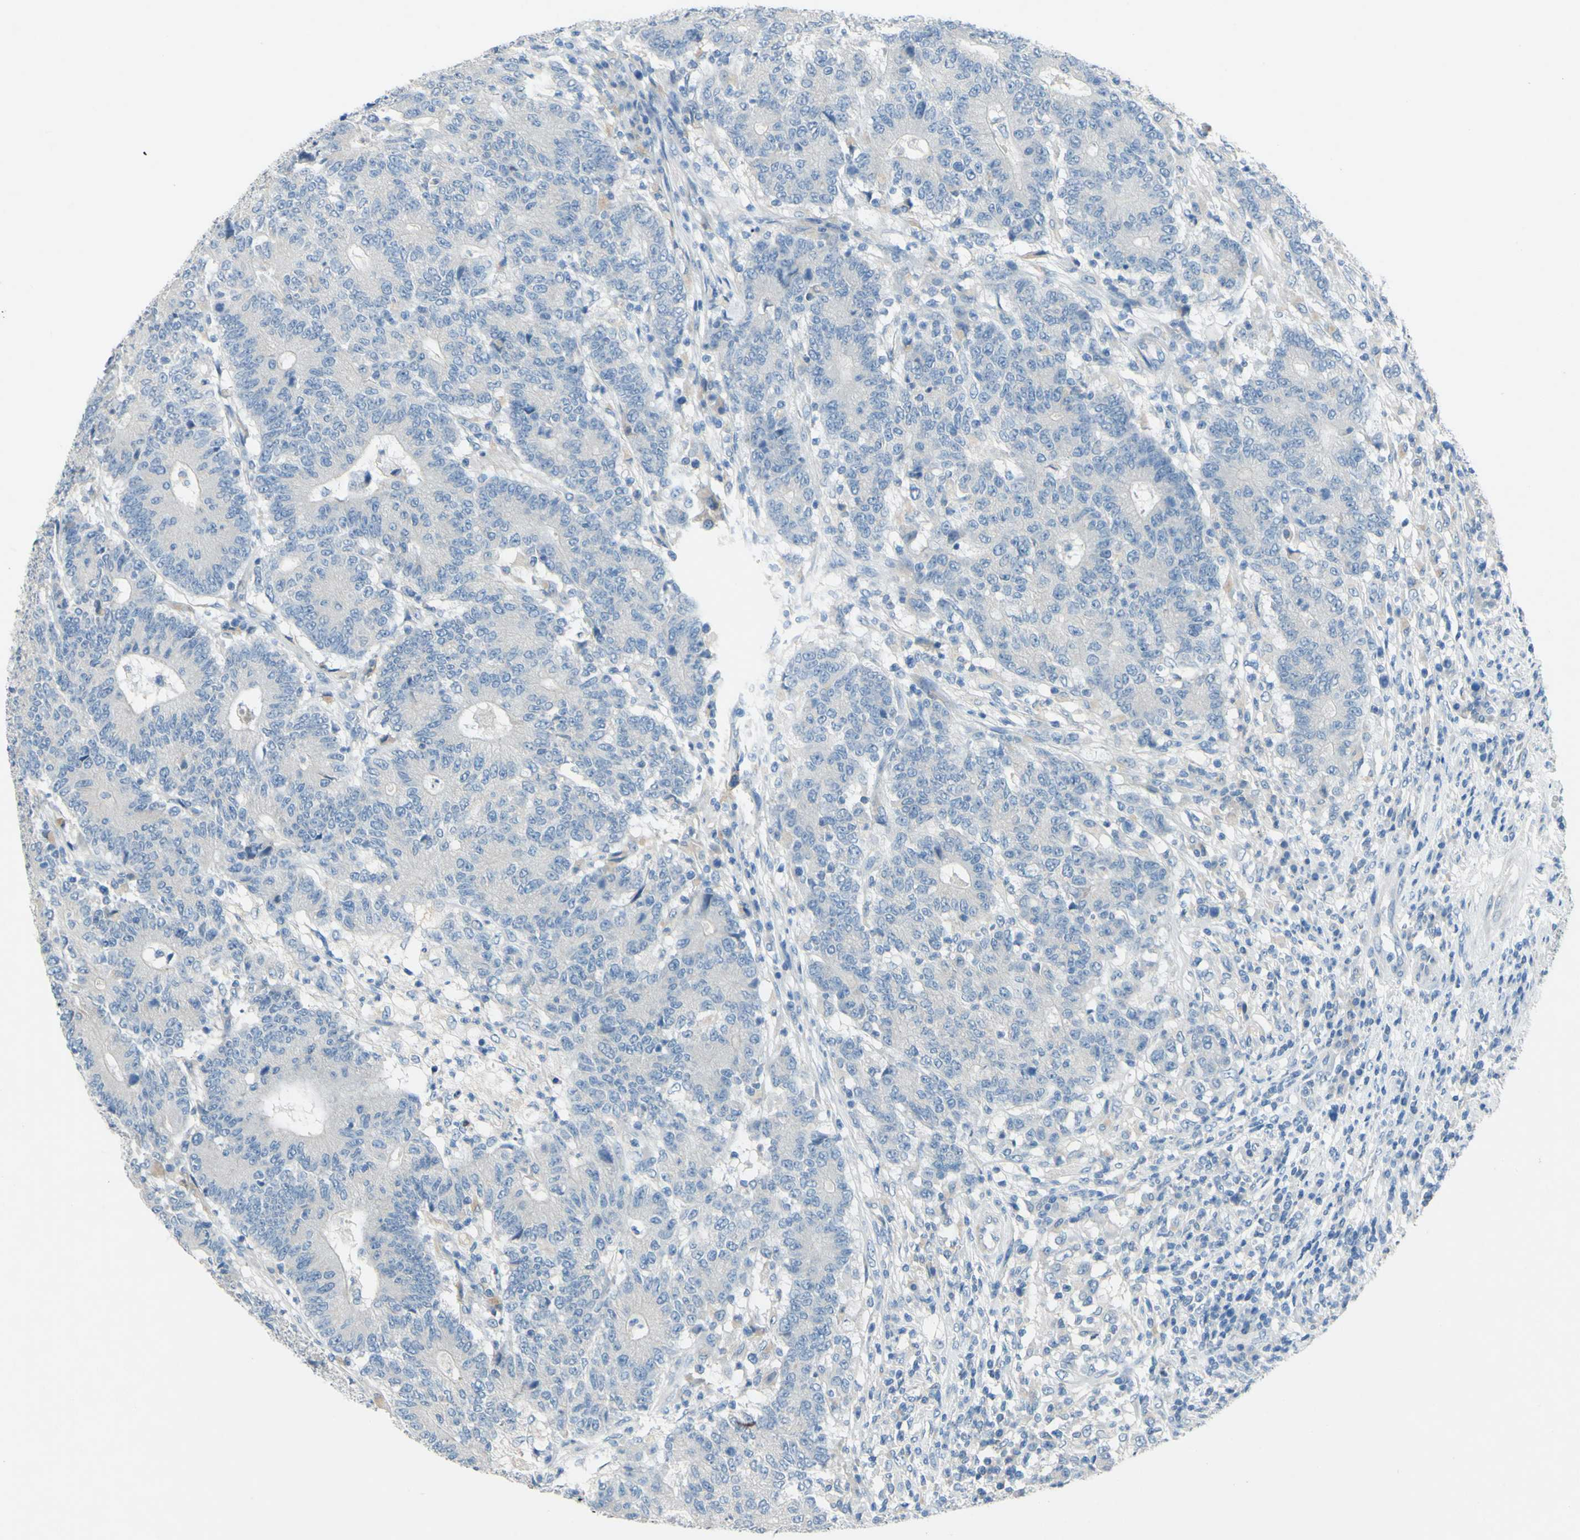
{"staining": {"intensity": "negative", "quantity": "none", "location": "none"}, "tissue": "colorectal cancer", "cell_type": "Tumor cells", "image_type": "cancer", "snomed": [{"axis": "morphology", "description": "Normal tissue, NOS"}, {"axis": "morphology", "description": "Adenocarcinoma, NOS"}, {"axis": "topography", "description": "Colon"}], "caption": "A micrograph of adenocarcinoma (colorectal) stained for a protein reveals no brown staining in tumor cells. Brightfield microscopy of immunohistochemistry (IHC) stained with DAB (3,3'-diaminobenzidine) (brown) and hematoxylin (blue), captured at high magnification.", "gene": "CDH10", "patient": {"sex": "female", "age": 75}}